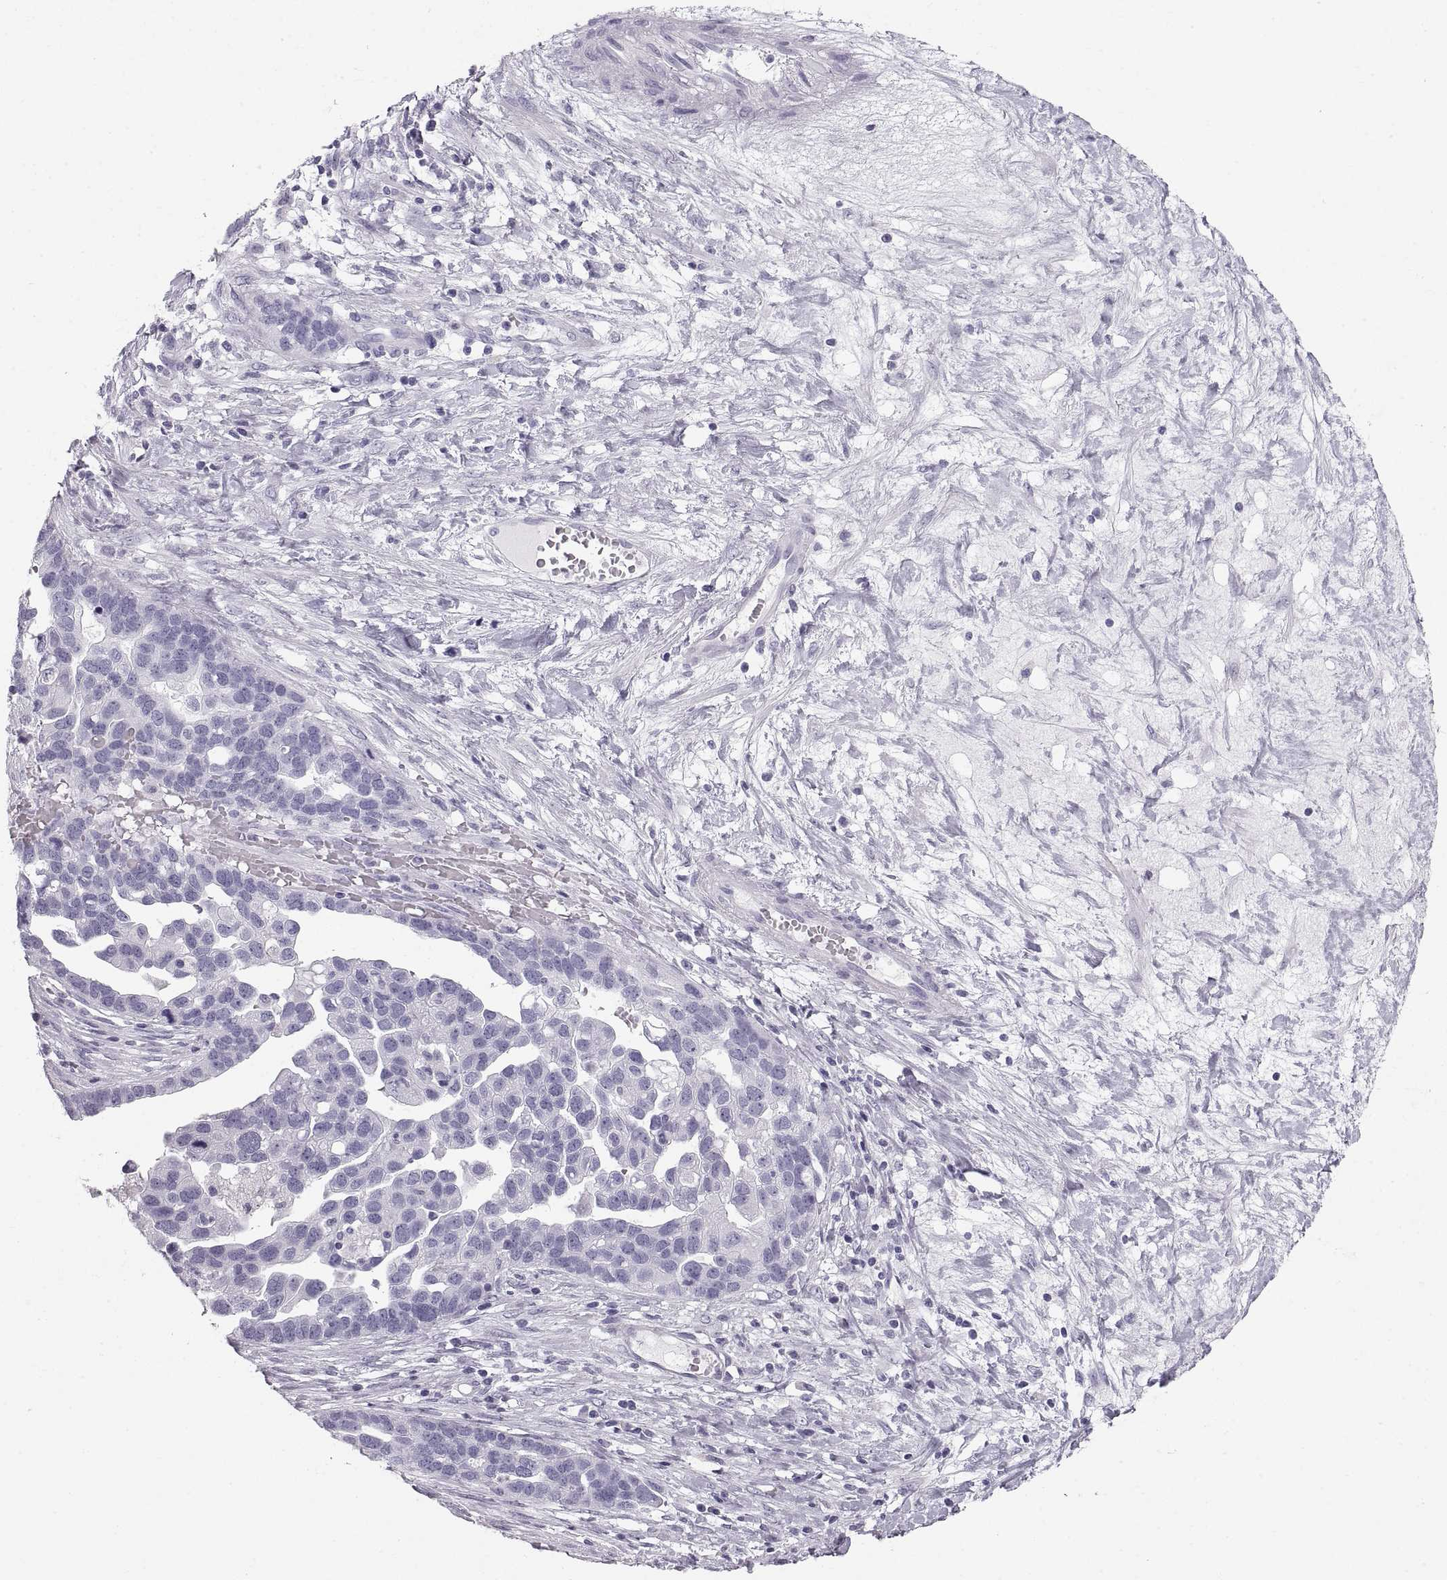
{"staining": {"intensity": "negative", "quantity": "none", "location": "none"}, "tissue": "ovarian cancer", "cell_type": "Tumor cells", "image_type": "cancer", "snomed": [{"axis": "morphology", "description": "Cystadenocarcinoma, serous, NOS"}, {"axis": "topography", "description": "Ovary"}], "caption": "Immunohistochemistry (IHC) image of neoplastic tissue: serous cystadenocarcinoma (ovarian) stained with DAB demonstrates no significant protein staining in tumor cells.", "gene": "CRYAA", "patient": {"sex": "female", "age": 54}}